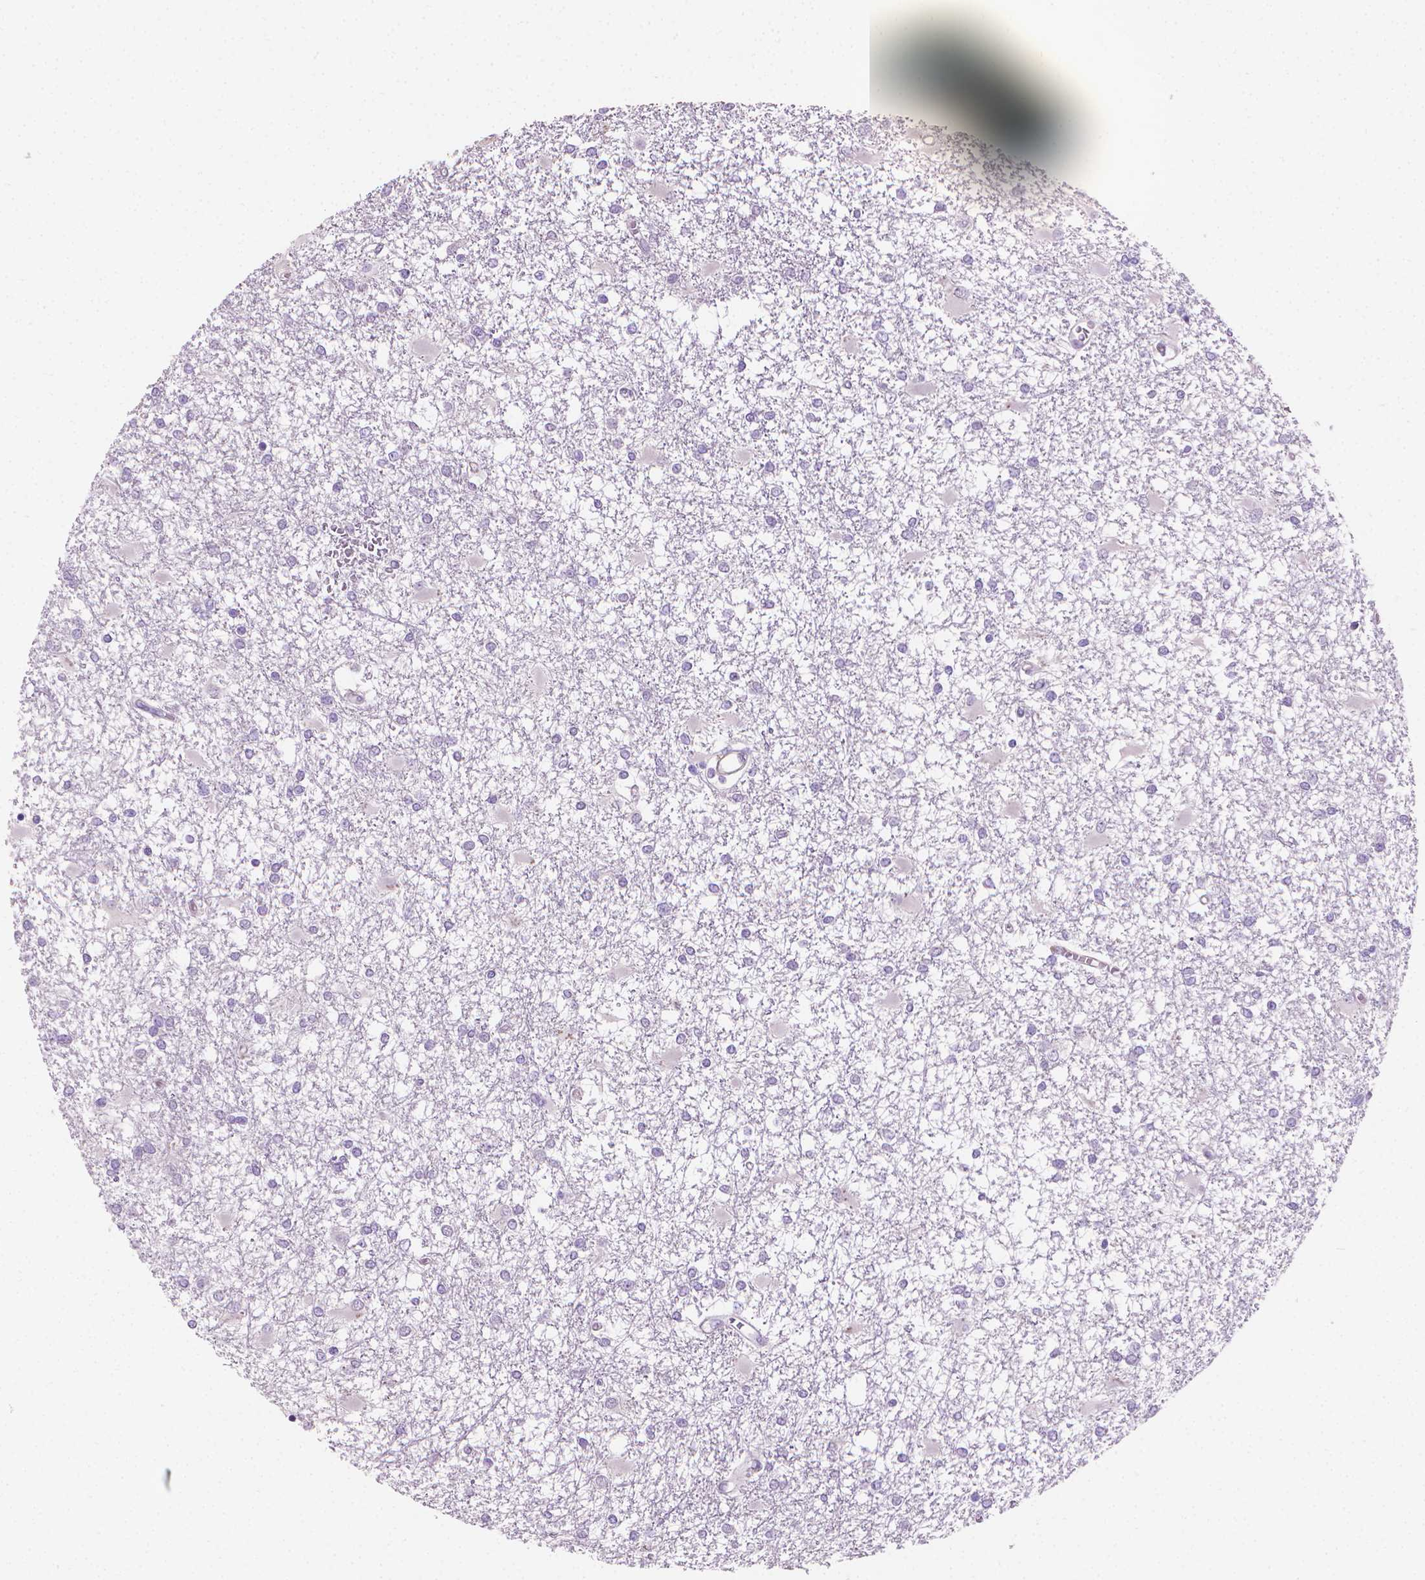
{"staining": {"intensity": "negative", "quantity": "none", "location": "none"}, "tissue": "glioma", "cell_type": "Tumor cells", "image_type": "cancer", "snomed": [{"axis": "morphology", "description": "Glioma, malignant, High grade"}, {"axis": "topography", "description": "Cerebral cortex"}], "caption": "The micrograph exhibits no staining of tumor cells in glioma.", "gene": "GSDMA", "patient": {"sex": "male", "age": 79}}